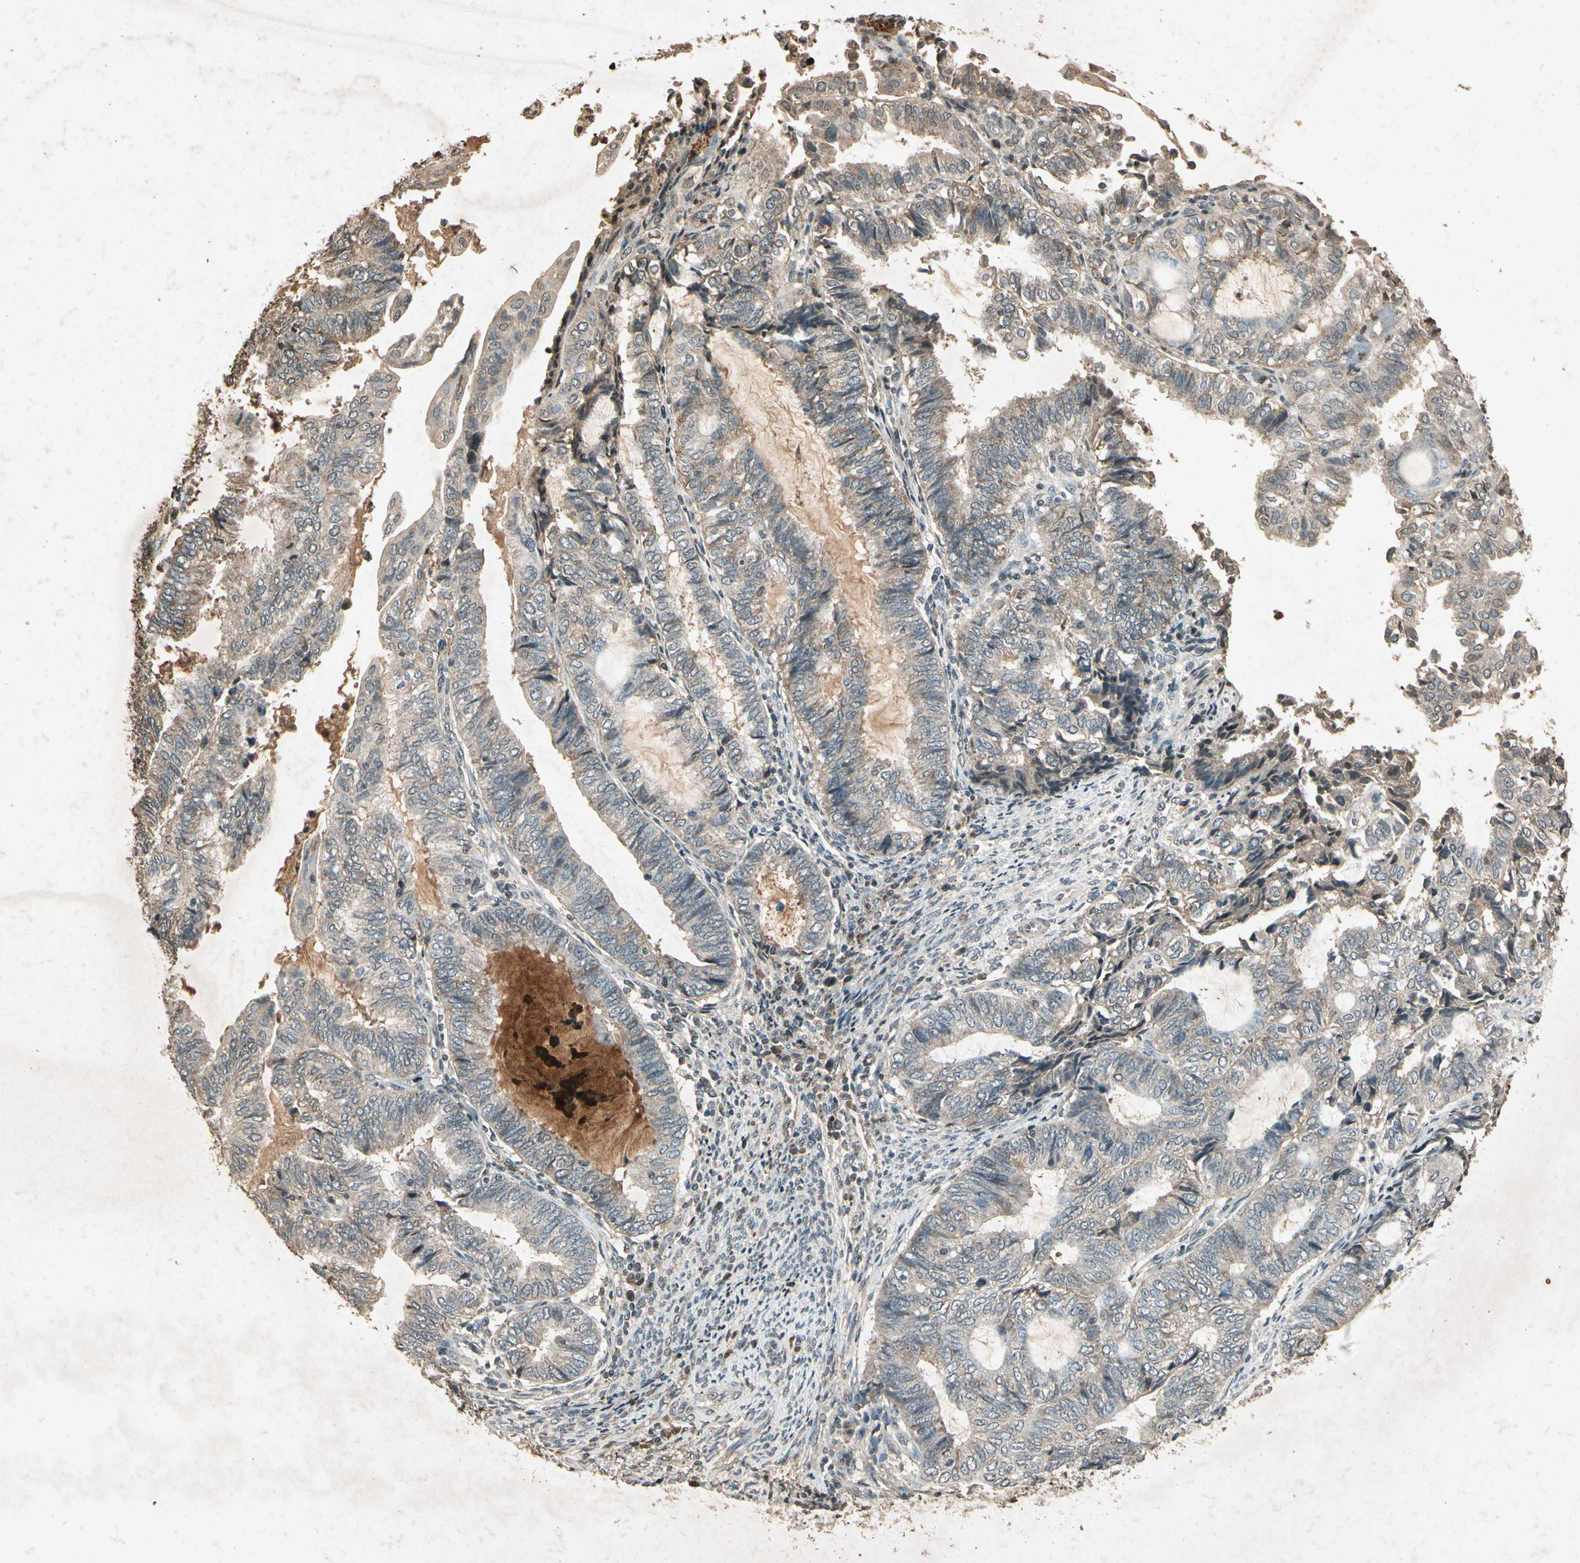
{"staining": {"intensity": "moderate", "quantity": "25%-75%", "location": "cytoplasmic/membranous"}, "tissue": "endometrial cancer", "cell_type": "Tumor cells", "image_type": "cancer", "snomed": [{"axis": "morphology", "description": "Adenocarcinoma, NOS"}, {"axis": "topography", "description": "Uterus"}, {"axis": "topography", "description": "Endometrium"}], "caption": "Brown immunohistochemical staining in endometrial cancer reveals moderate cytoplasmic/membranous expression in approximately 25%-75% of tumor cells.", "gene": "GC", "patient": {"sex": "female", "age": 70}}